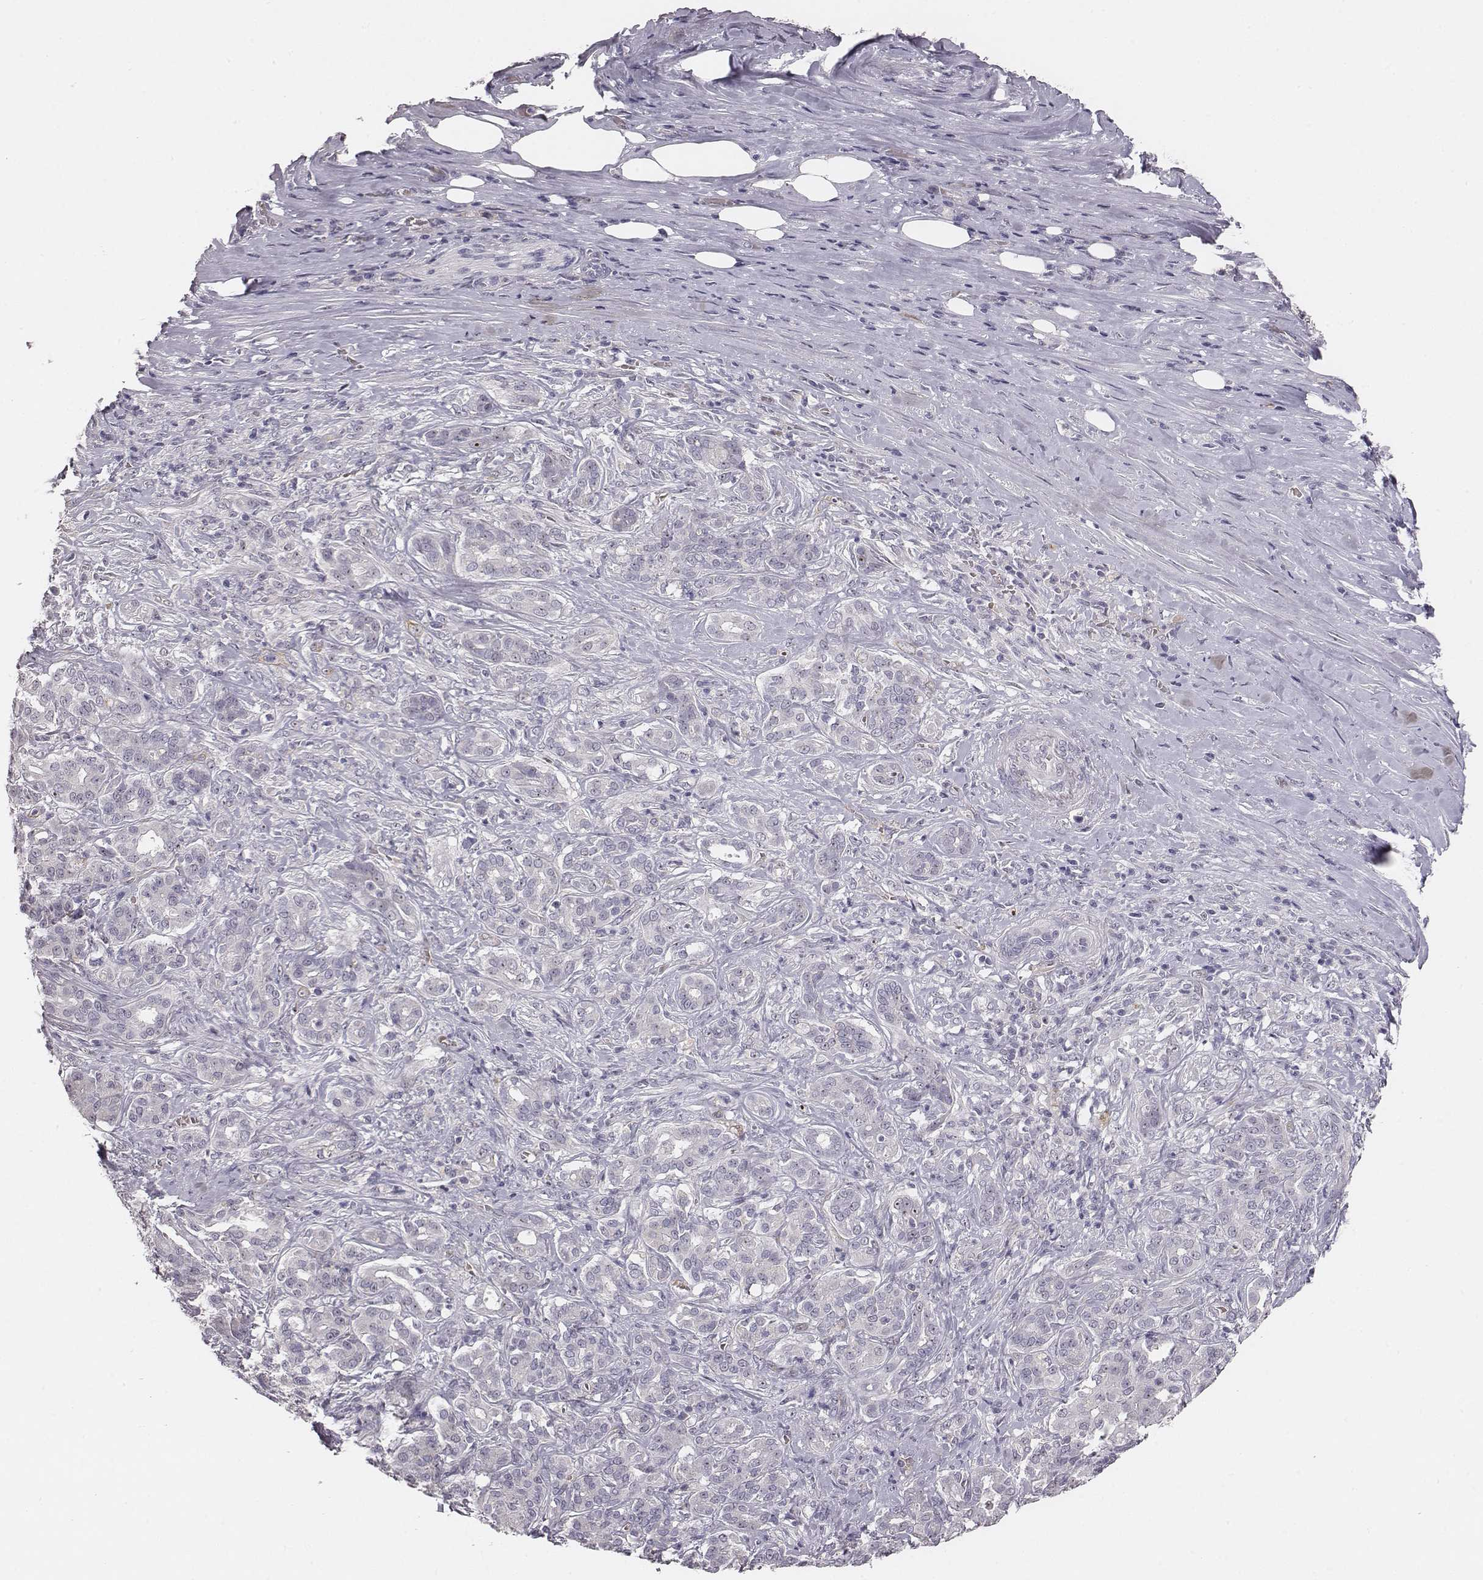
{"staining": {"intensity": "strong", "quantity": "<25%", "location": "nuclear"}, "tissue": "pancreatic cancer", "cell_type": "Tumor cells", "image_type": "cancer", "snomed": [{"axis": "morphology", "description": "Normal tissue, NOS"}, {"axis": "morphology", "description": "Inflammation, NOS"}, {"axis": "morphology", "description": "Adenocarcinoma, NOS"}, {"axis": "topography", "description": "Pancreas"}], "caption": "About <25% of tumor cells in human pancreatic cancer demonstrate strong nuclear protein positivity as visualized by brown immunohistochemical staining.", "gene": "NIFK", "patient": {"sex": "male", "age": 57}}